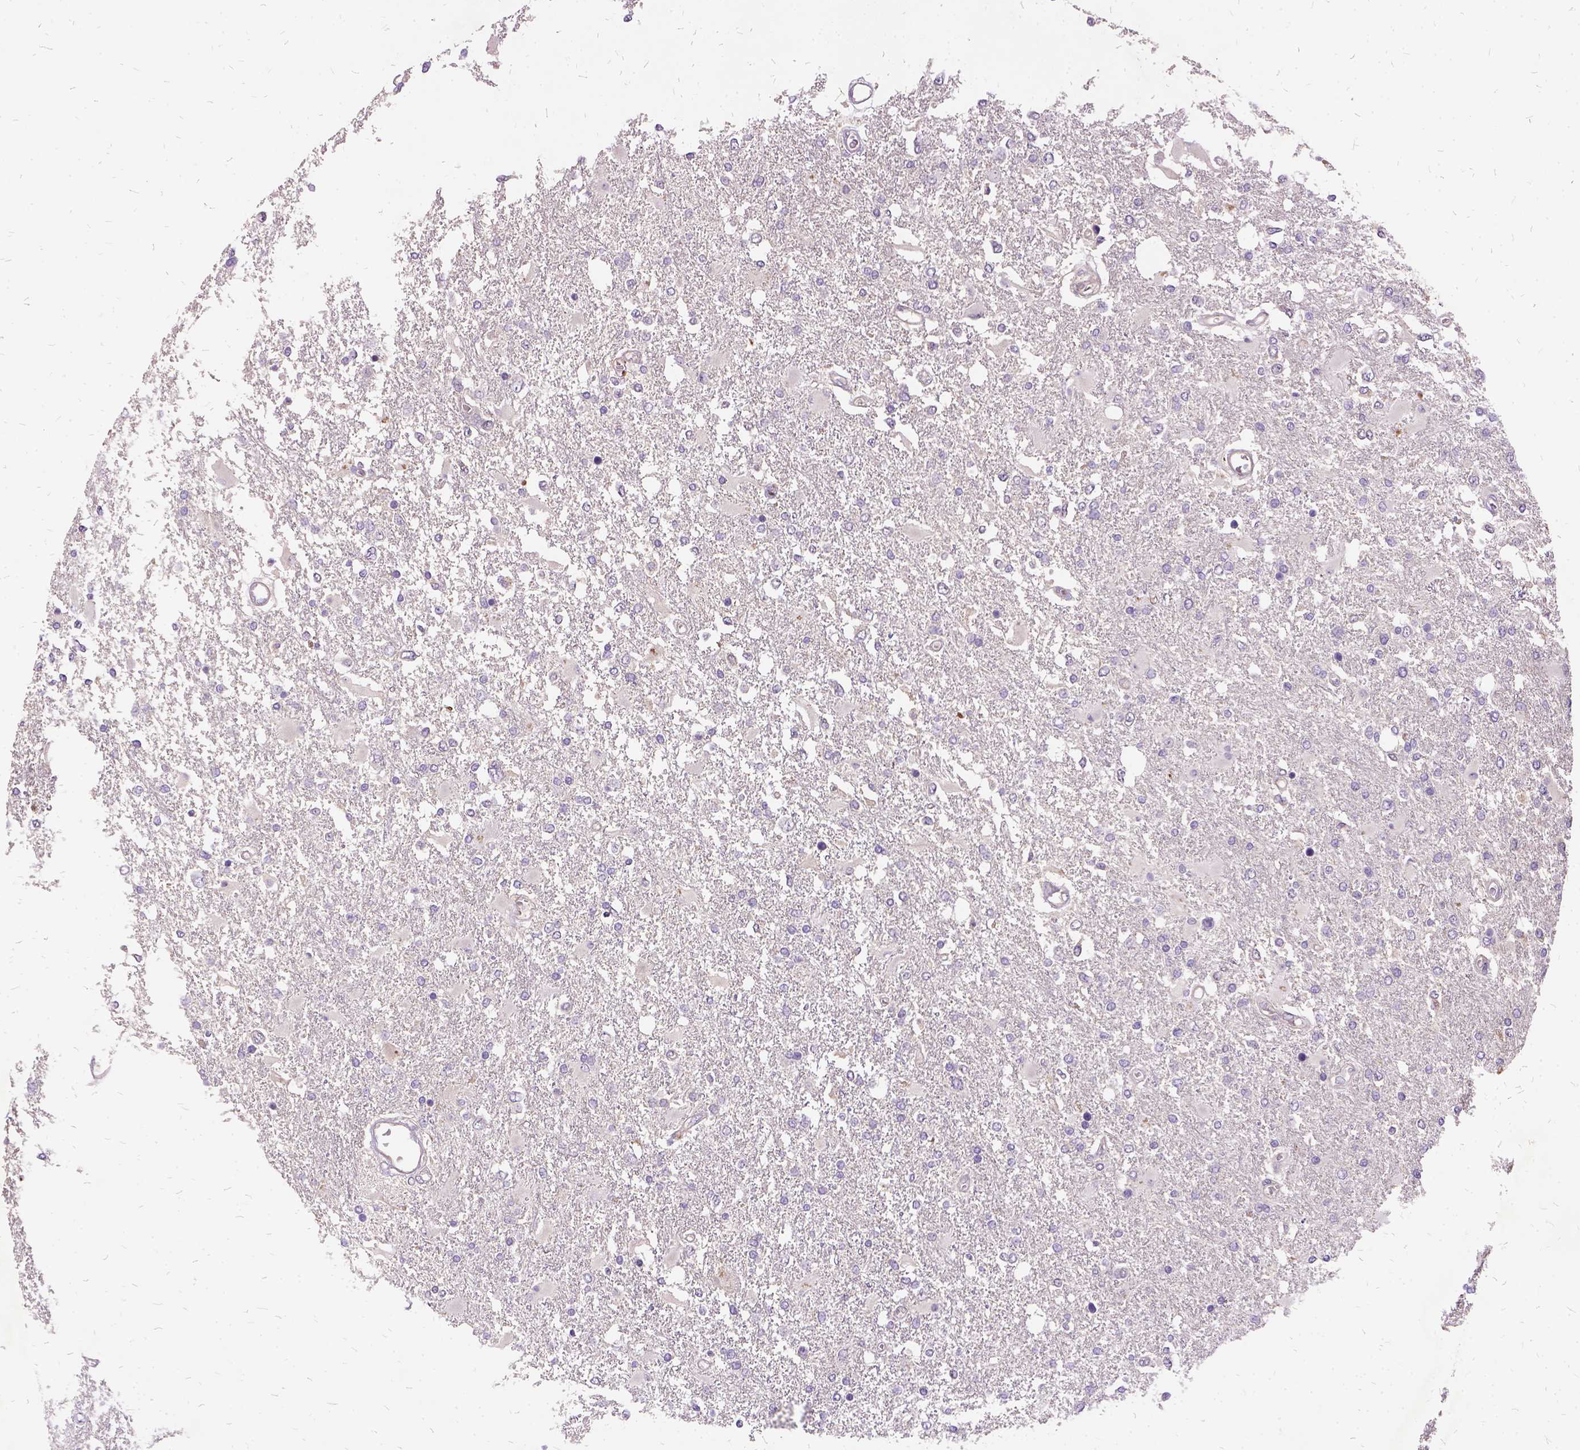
{"staining": {"intensity": "negative", "quantity": "none", "location": "none"}, "tissue": "glioma", "cell_type": "Tumor cells", "image_type": "cancer", "snomed": [{"axis": "morphology", "description": "Glioma, malignant, High grade"}, {"axis": "topography", "description": "Cerebral cortex"}], "caption": "There is no significant positivity in tumor cells of malignant high-grade glioma. (DAB immunohistochemistry, high magnification).", "gene": "ILRUN", "patient": {"sex": "male", "age": 79}}